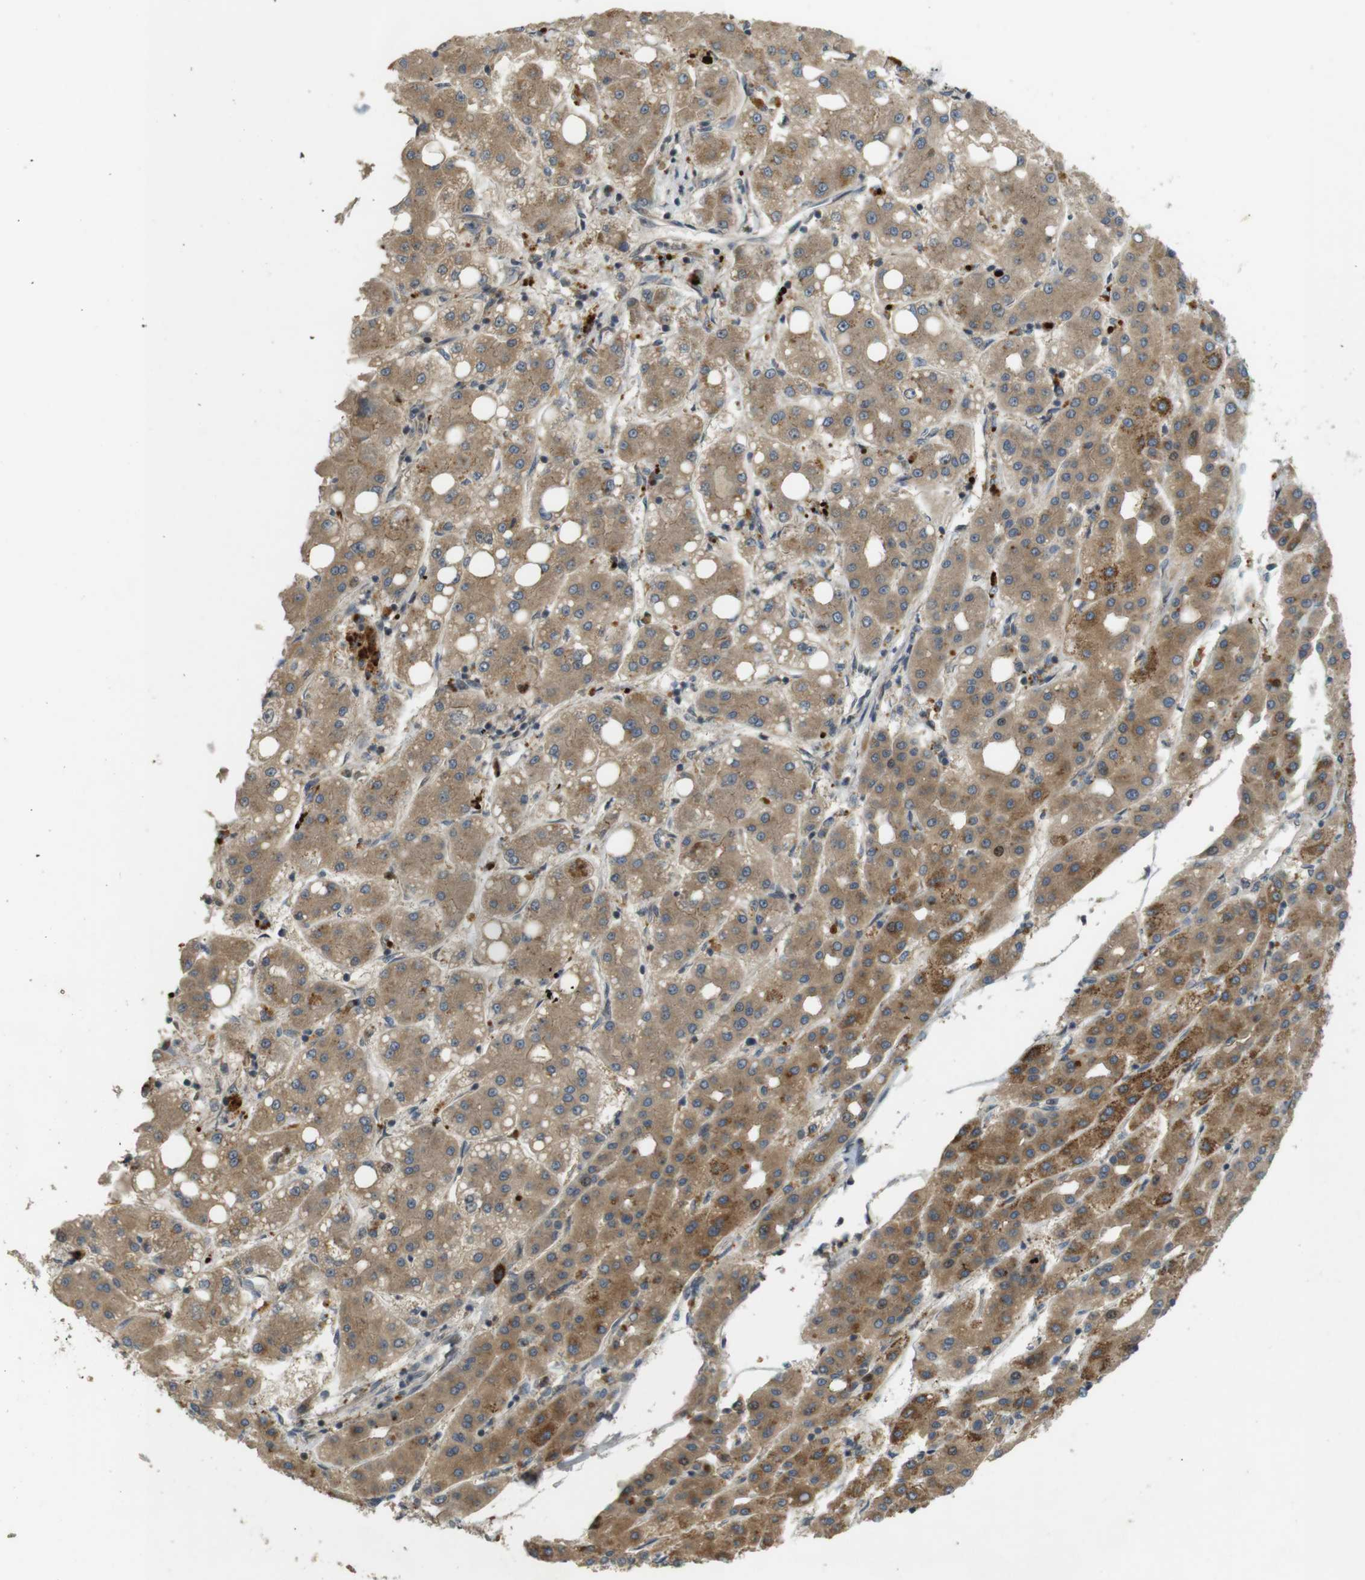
{"staining": {"intensity": "moderate", "quantity": ">75%", "location": "cytoplasmic/membranous"}, "tissue": "liver cancer", "cell_type": "Tumor cells", "image_type": "cancer", "snomed": [{"axis": "morphology", "description": "Carcinoma, Hepatocellular, NOS"}, {"axis": "topography", "description": "Liver"}], "caption": "Moderate cytoplasmic/membranous expression is appreciated in approximately >75% of tumor cells in liver hepatocellular carcinoma.", "gene": "TMX3", "patient": {"sex": "male", "age": 65}}